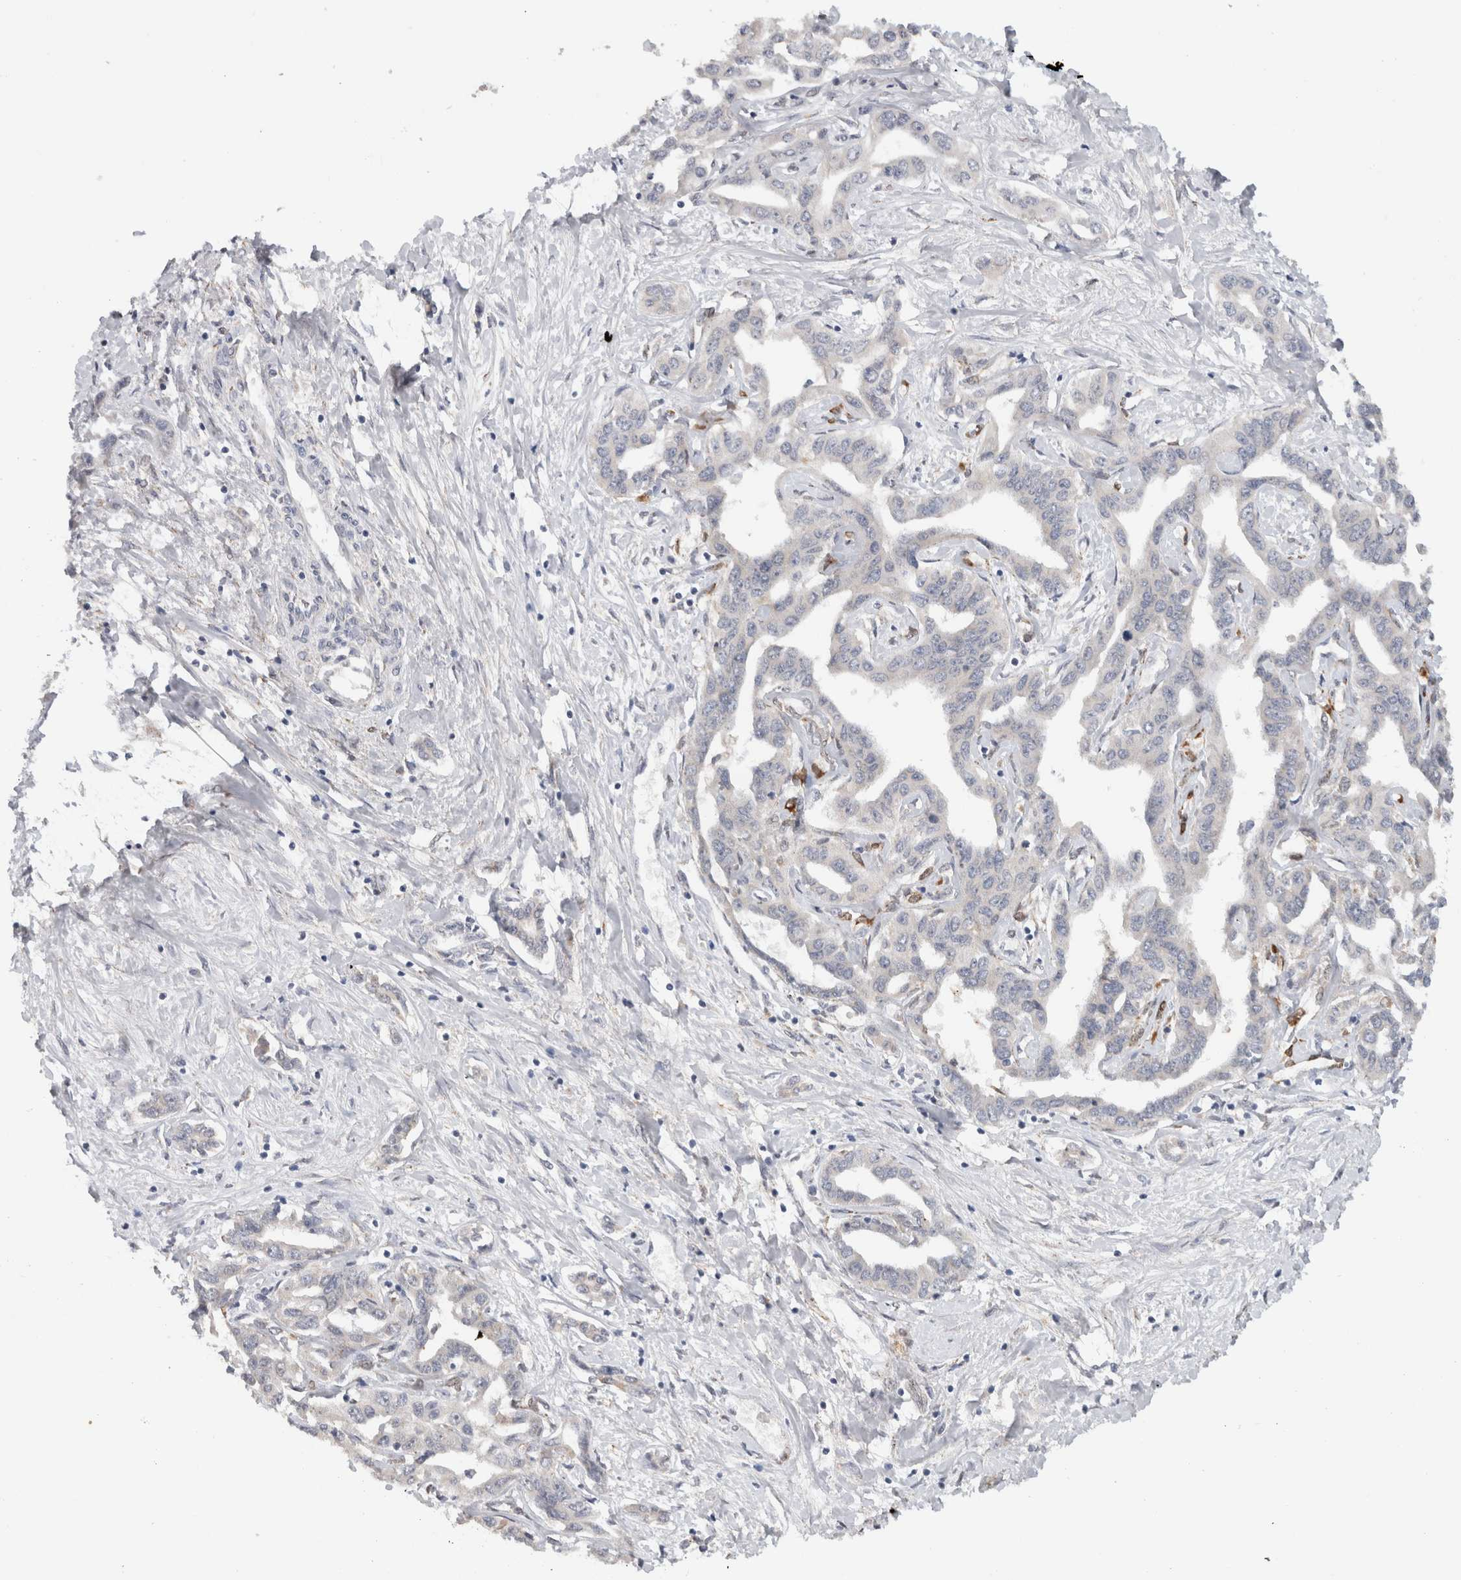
{"staining": {"intensity": "negative", "quantity": "none", "location": "none"}, "tissue": "liver cancer", "cell_type": "Tumor cells", "image_type": "cancer", "snomed": [{"axis": "morphology", "description": "Cholangiocarcinoma"}, {"axis": "topography", "description": "Liver"}], "caption": "Tumor cells are negative for brown protein staining in liver cancer.", "gene": "PRXL2A", "patient": {"sex": "male", "age": 59}}